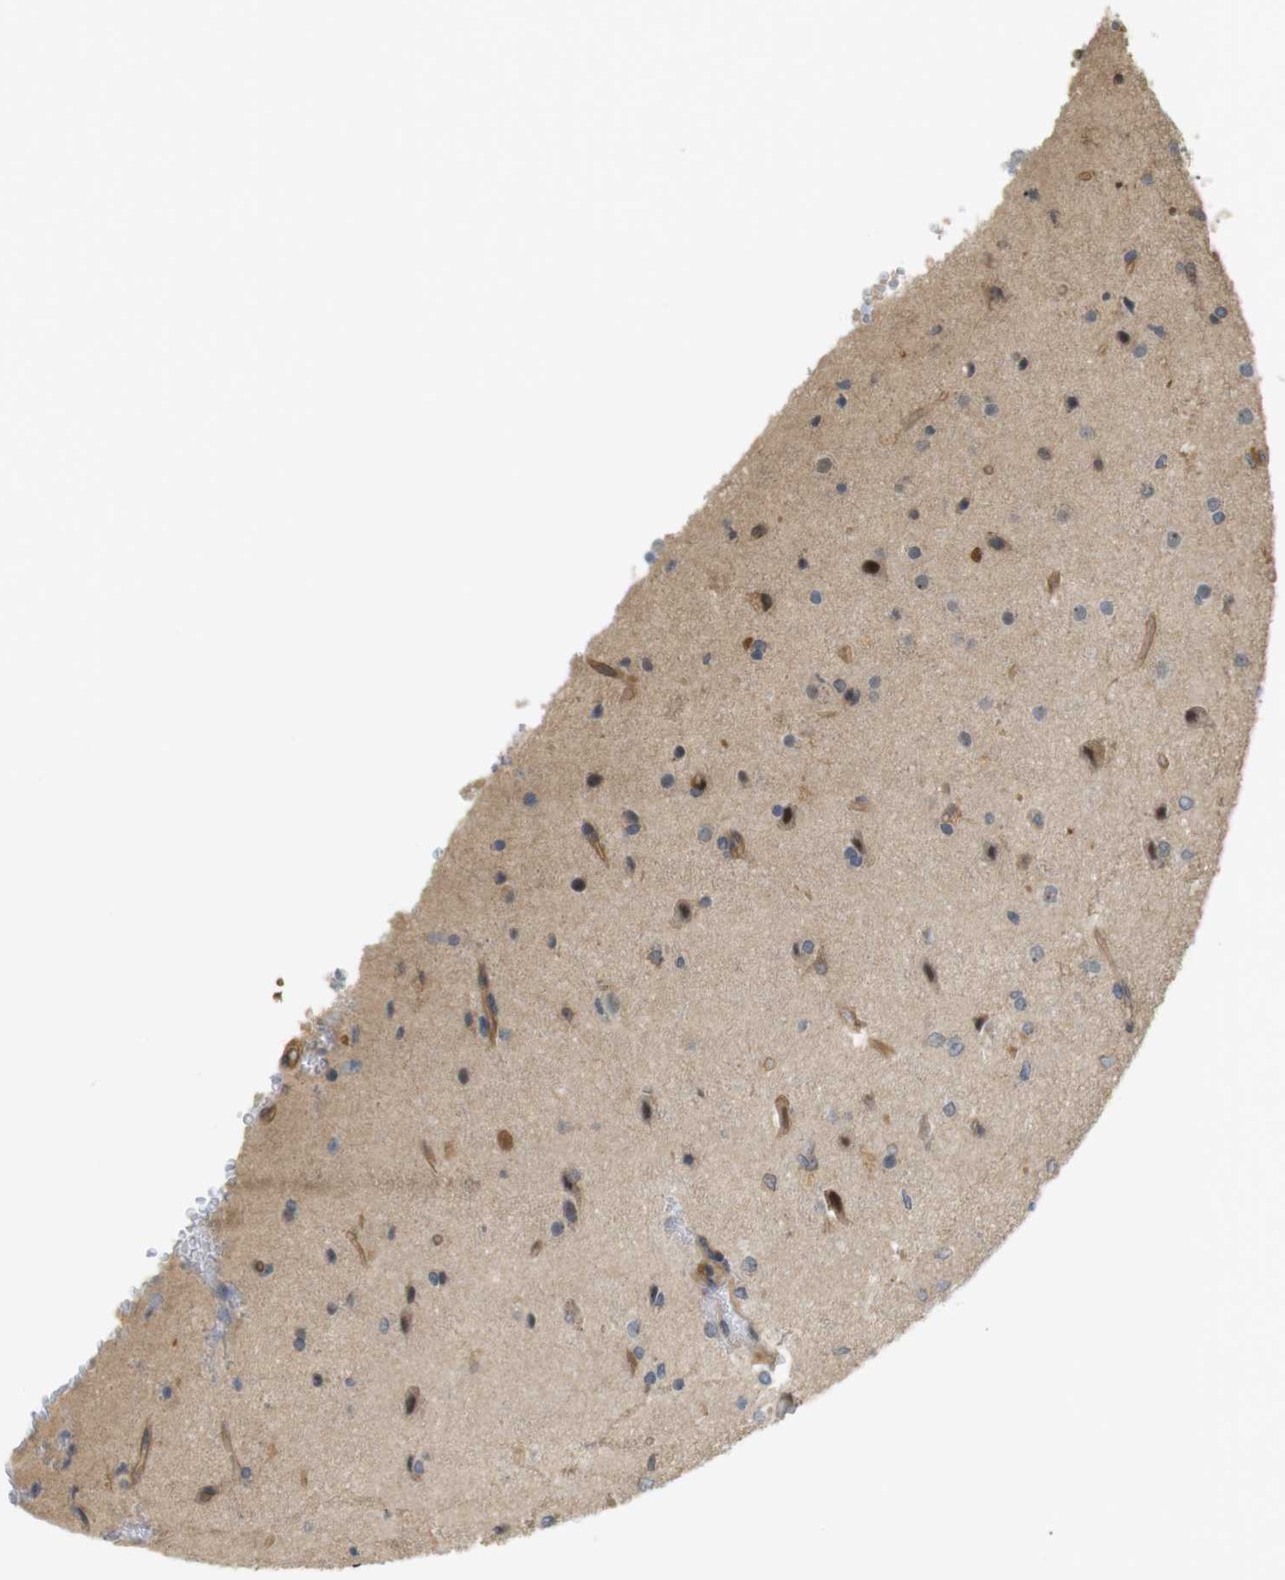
{"staining": {"intensity": "moderate", "quantity": "<25%", "location": "cytoplasmic/membranous"}, "tissue": "glioma", "cell_type": "Tumor cells", "image_type": "cancer", "snomed": [{"axis": "morphology", "description": "Glioma, malignant, High grade"}, {"axis": "topography", "description": "Brain"}], "caption": "DAB immunohistochemical staining of human glioma displays moderate cytoplasmic/membranous protein expression in about <25% of tumor cells.", "gene": "TSPAN9", "patient": {"sex": "male", "age": 71}}